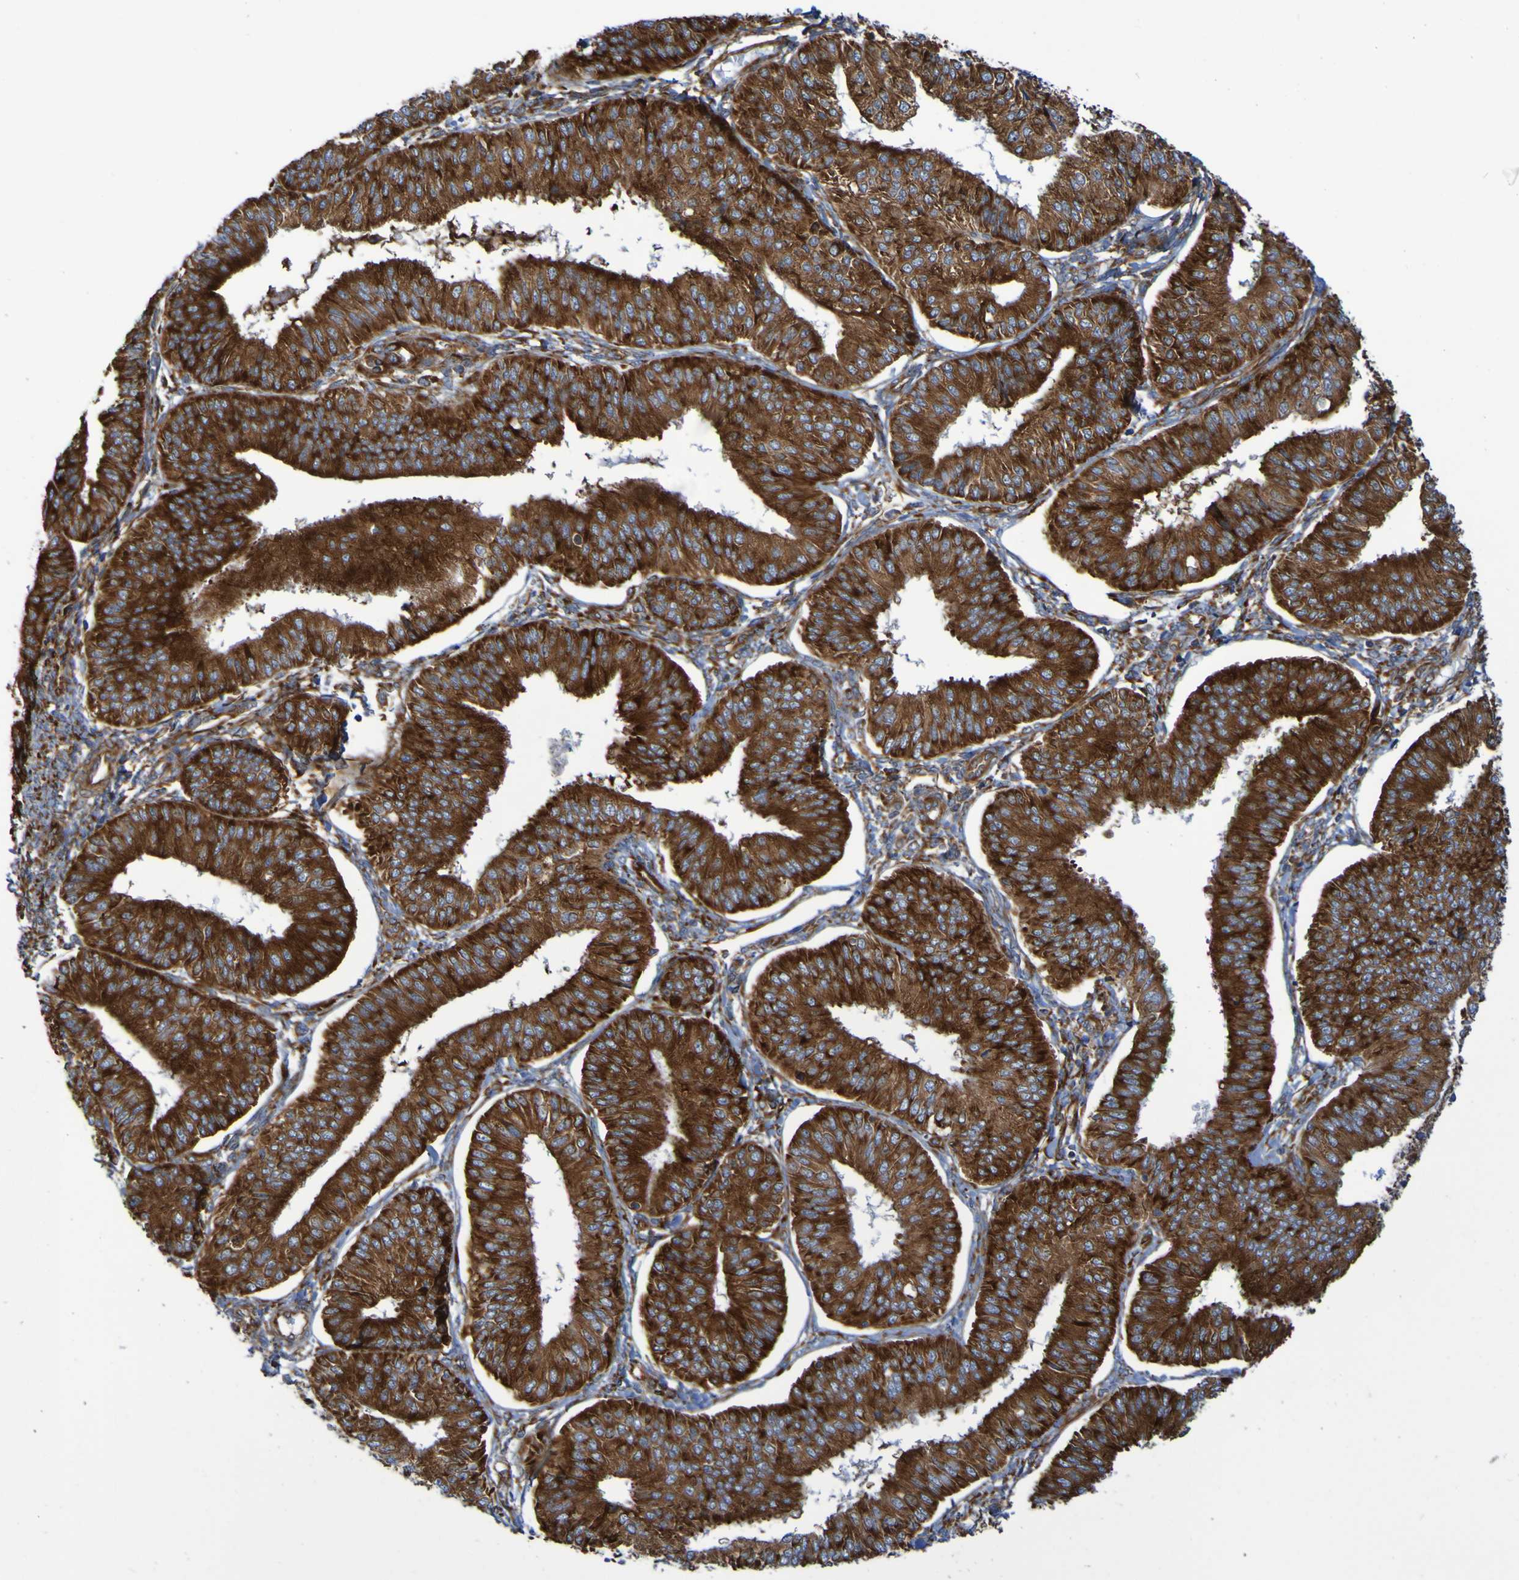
{"staining": {"intensity": "strong", "quantity": ">75%", "location": "cytoplasmic/membranous"}, "tissue": "endometrial cancer", "cell_type": "Tumor cells", "image_type": "cancer", "snomed": [{"axis": "morphology", "description": "Adenocarcinoma, NOS"}, {"axis": "topography", "description": "Endometrium"}], "caption": "Brown immunohistochemical staining in human endometrial adenocarcinoma exhibits strong cytoplasmic/membranous expression in approximately >75% of tumor cells.", "gene": "RPL10", "patient": {"sex": "female", "age": 58}}